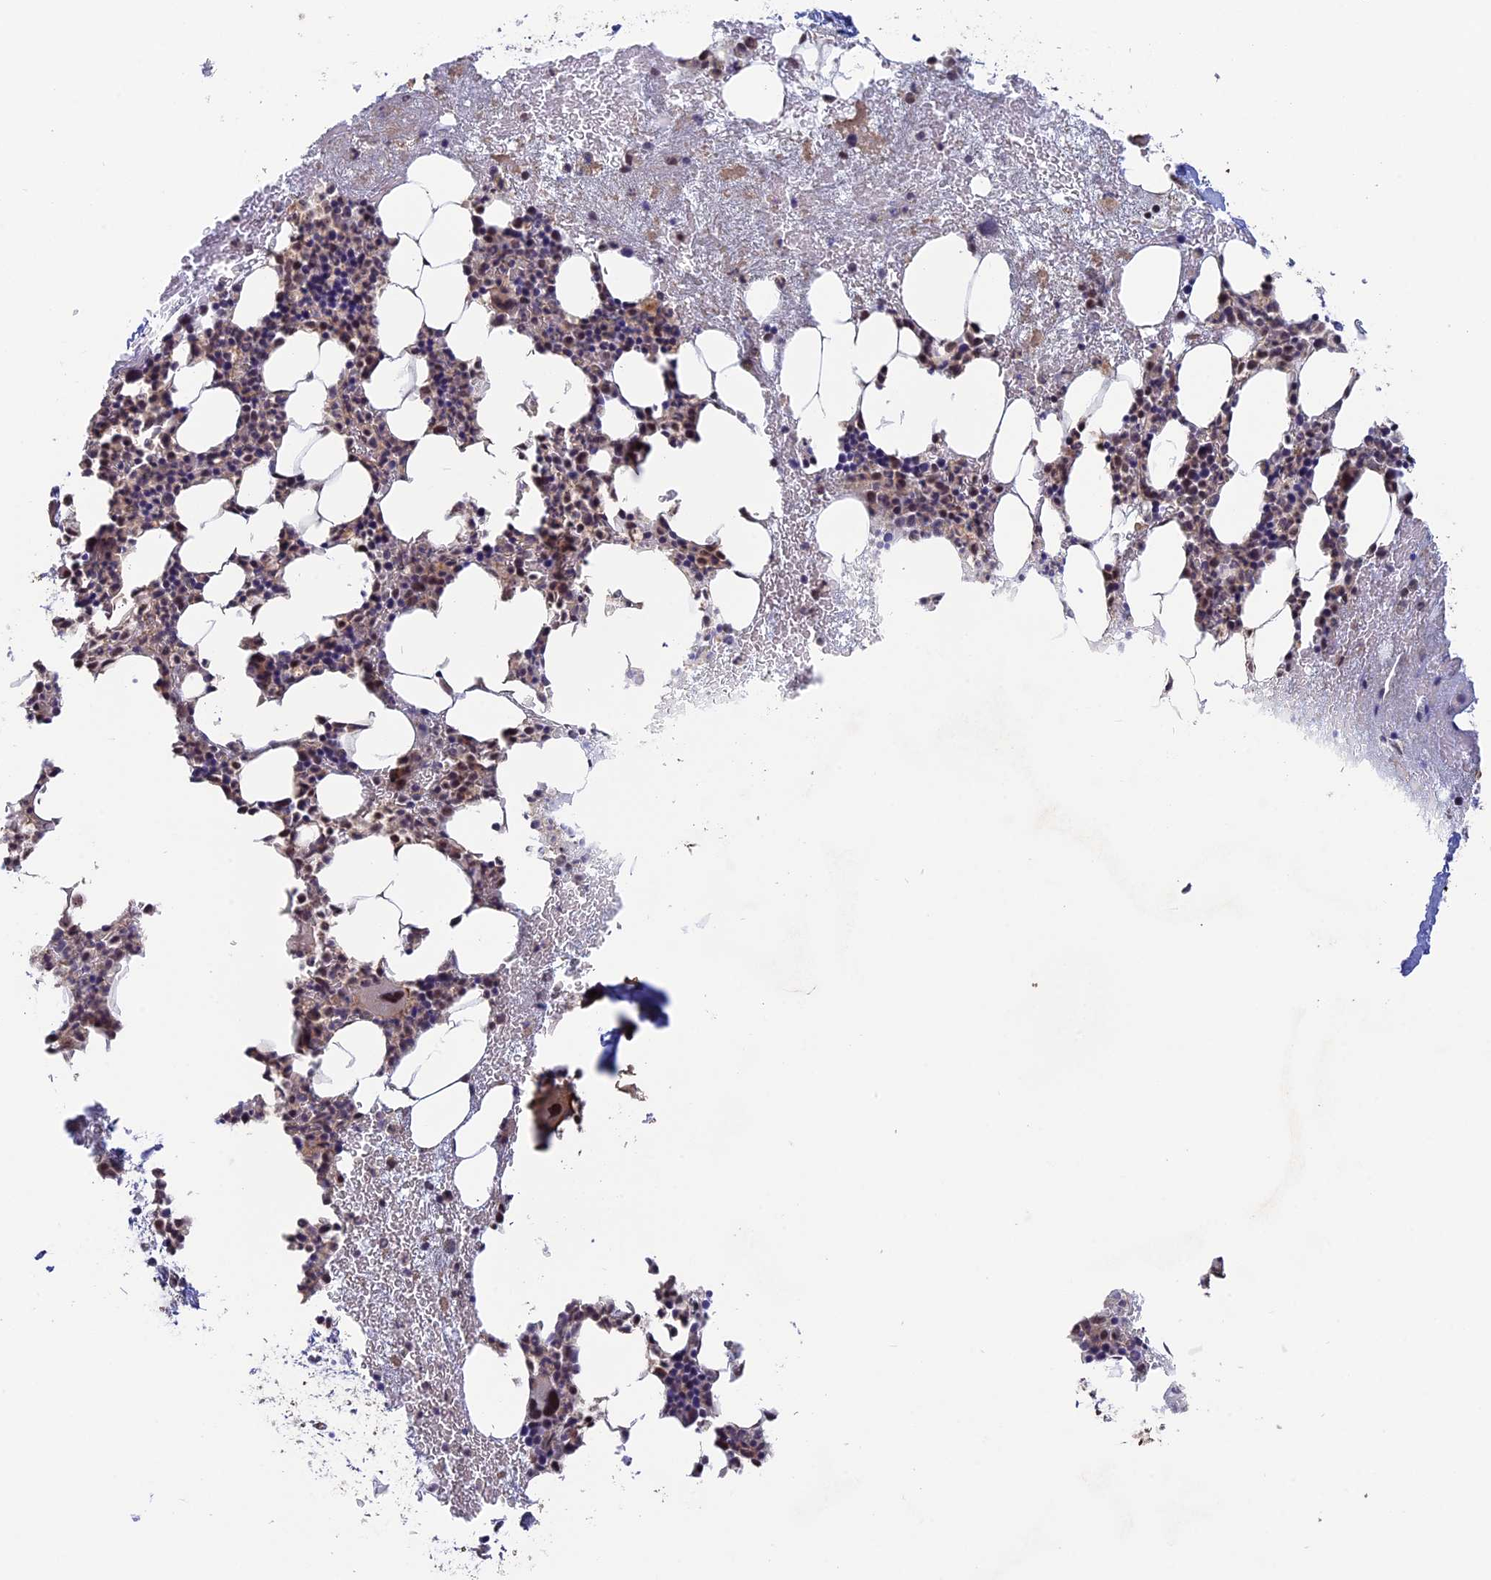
{"staining": {"intensity": "weak", "quantity": "25%-75%", "location": "cytoplasmic/membranous,nuclear"}, "tissue": "bone marrow", "cell_type": "Hematopoietic cells", "image_type": "normal", "snomed": [{"axis": "morphology", "description": "Normal tissue, NOS"}, {"axis": "topography", "description": "Bone marrow"}], "caption": "IHC (DAB) staining of normal human bone marrow demonstrates weak cytoplasmic/membranous,nuclear protein expression in approximately 25%-75% of hematopoietic cells. (DAB (3,3'-diaminobenzidine) IHC with brightfield microscopy, high magnification).", "gene": "FAM98C", "patient": {"sex": "female", "age": 37}}